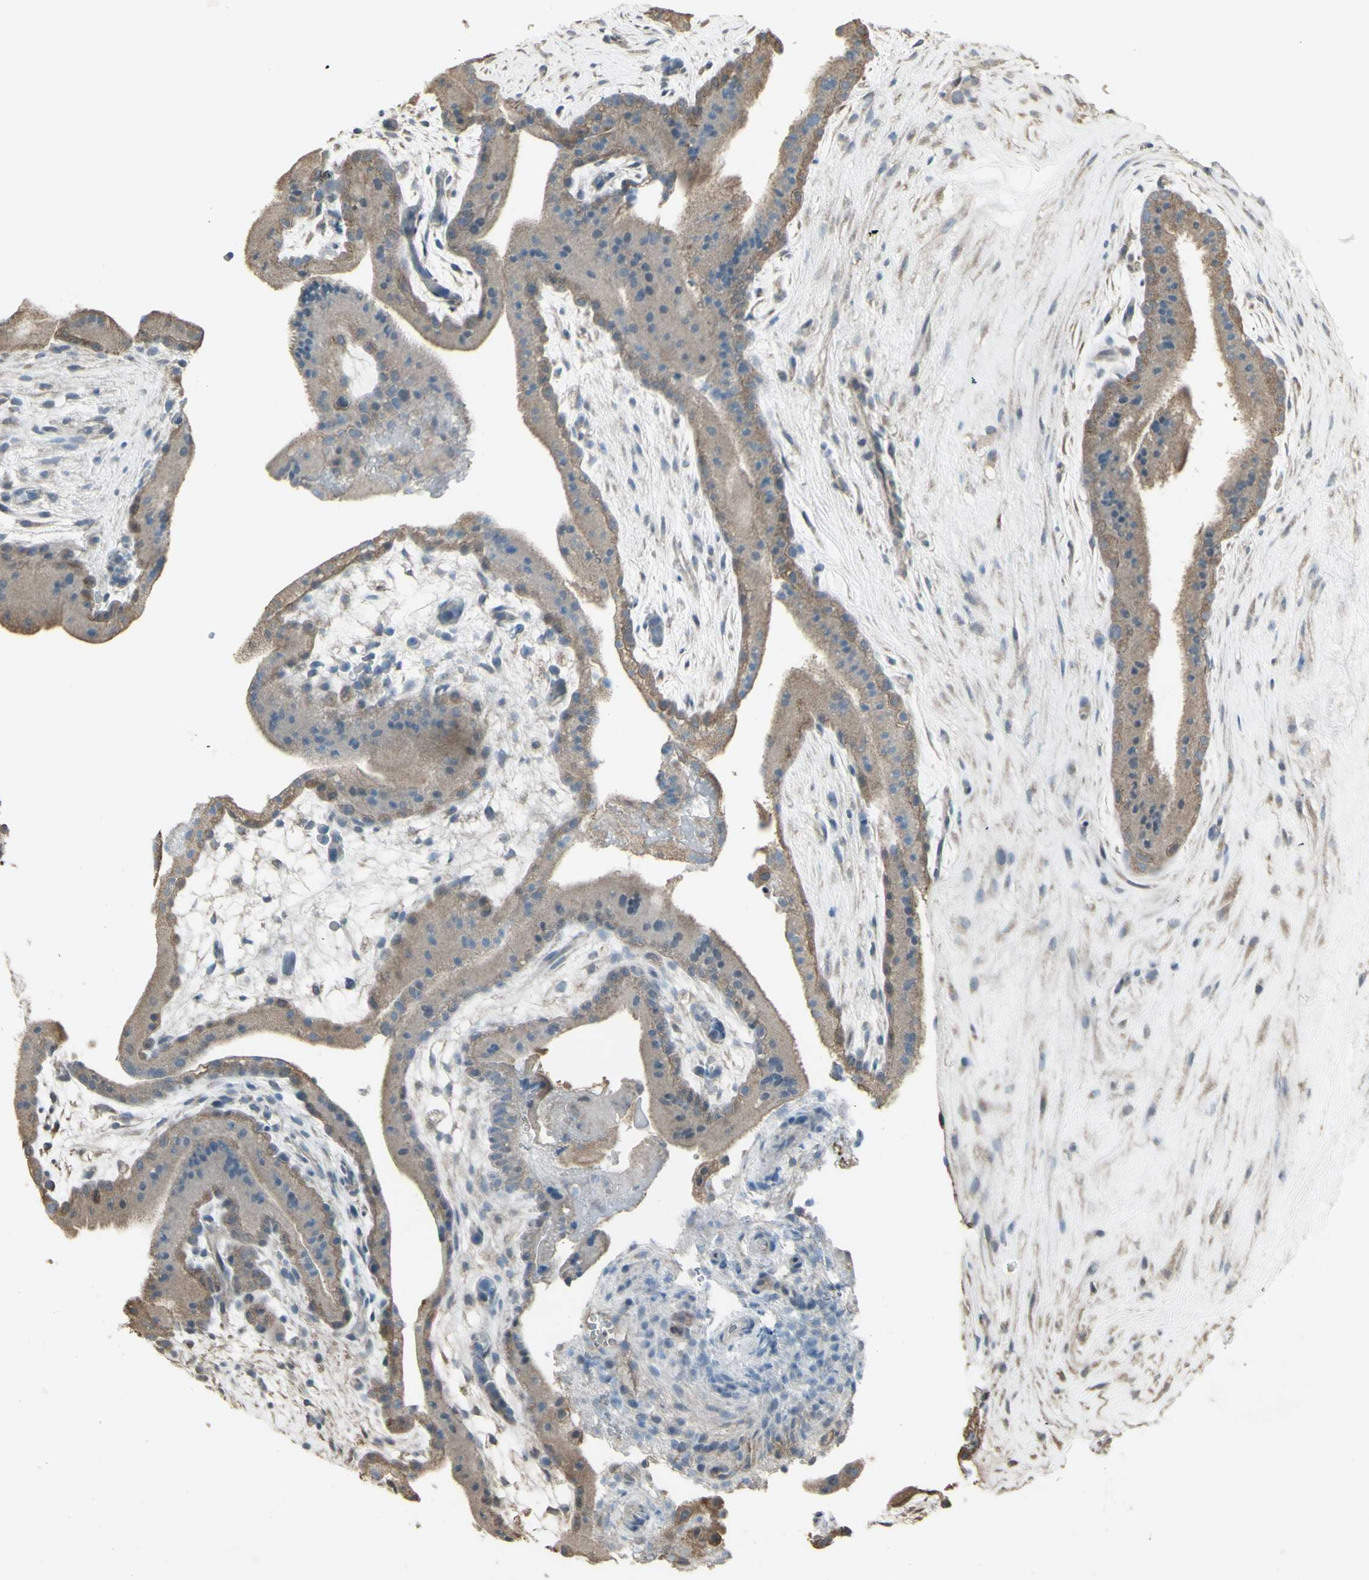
{"staining": {"intensity": "moderate", "quantity": ">75%", "location": "cytoplasmic/membranous"}, "tissue": "placenta", "cell_type": "Trophoblastic cells", "image_type": "normal", "snomed": [{"axis": "morphology", "description": "Normal tissue, NOS"}, {"axis": "topography", "description": "Placenta"}], "caption": "A brown stain shows moderate cytoplasmic/membranous expression of a protein in trophoblastic cells of normal placenta. The protein of interest is shown in brown color, while the nuclei are stained blue.", "gene": "ENSG00000285526", "patient": {"sex": "female", "age": 19}}